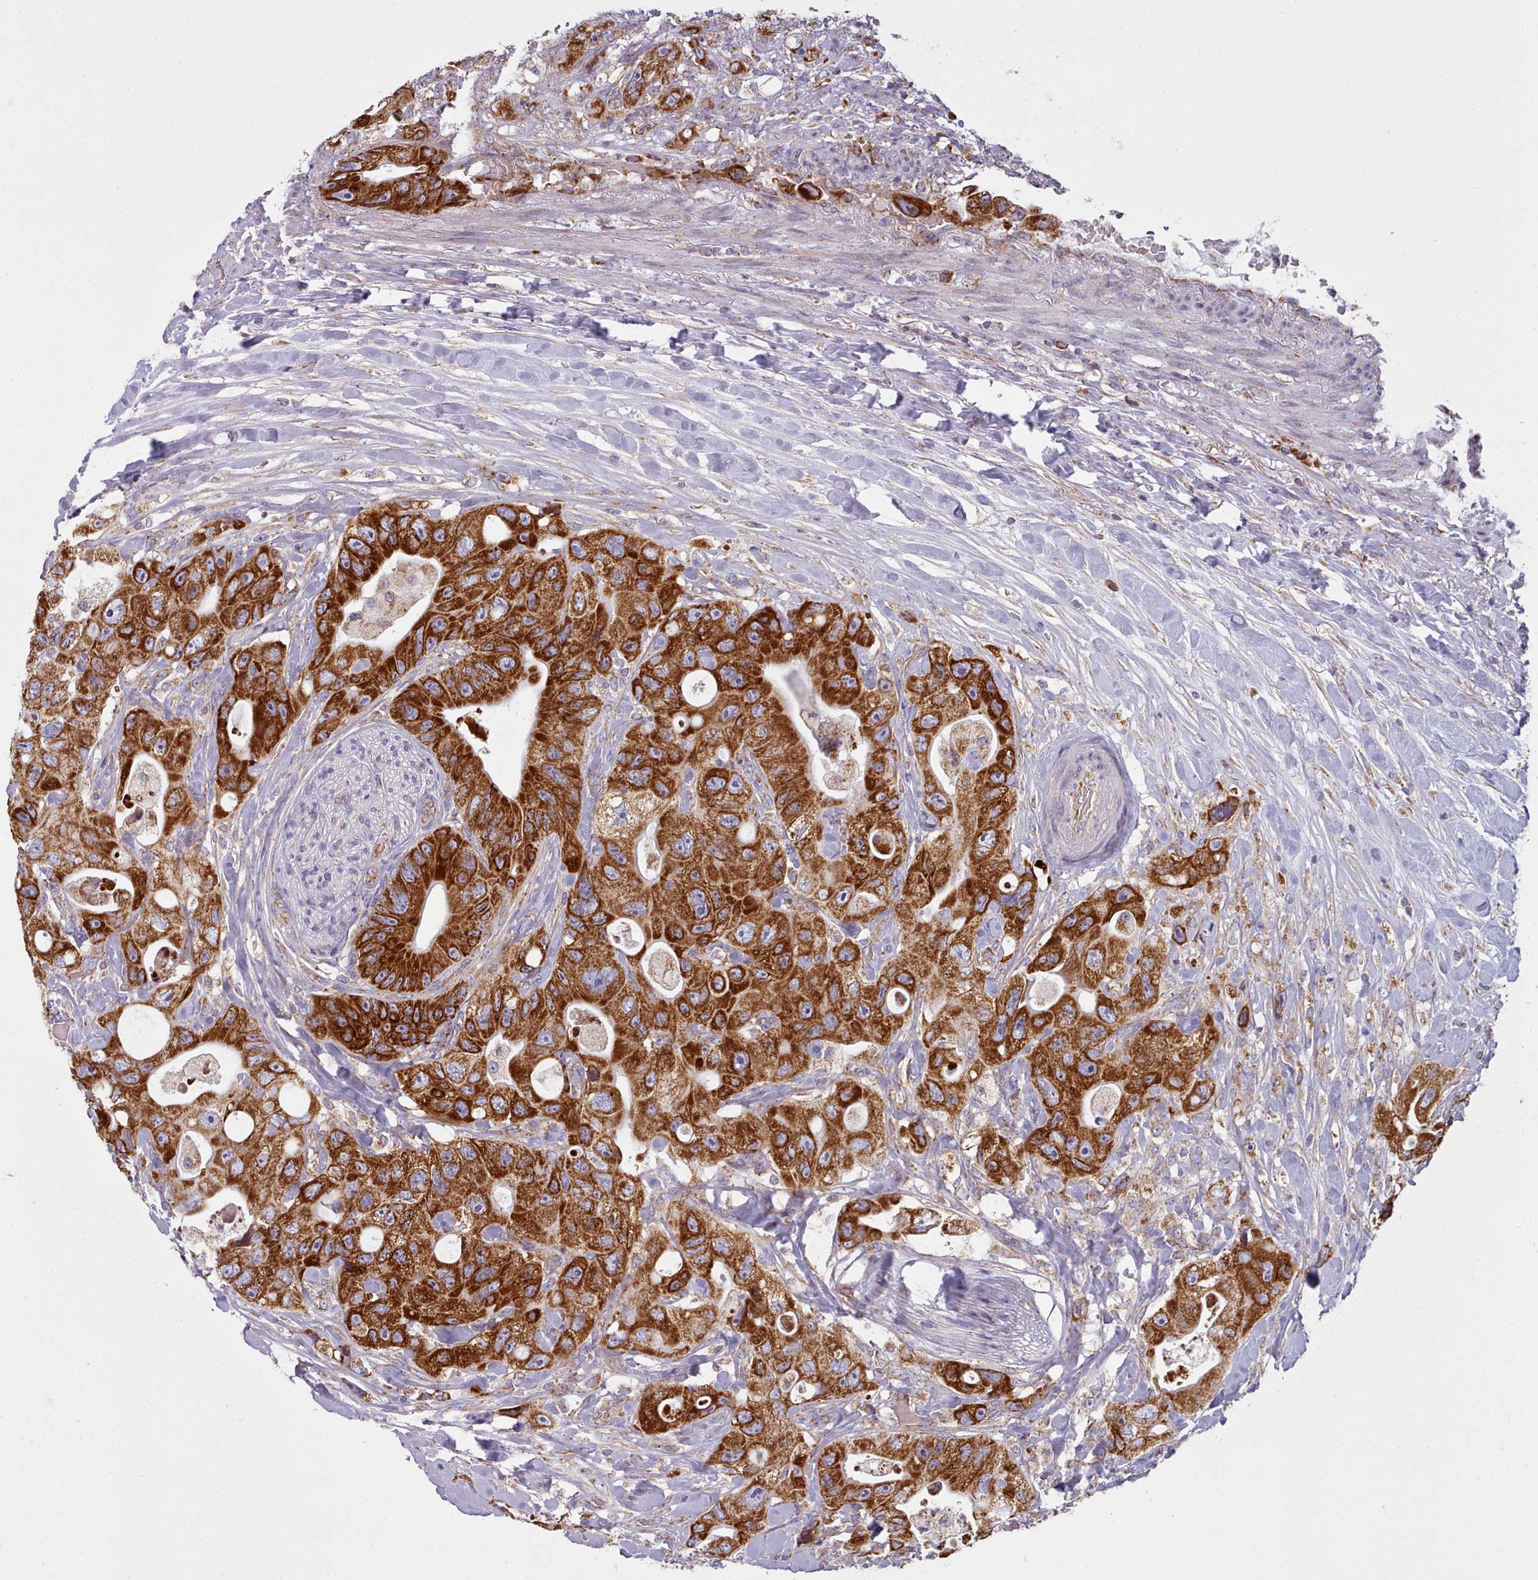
{"staining": {"intensity": "strong", "quantity": ">75%", "location": "cytoplasmic/membranous"}, "tissue": "colorectal cancer", "cell_type": "Tumor cells", "image_type": "cancer", "snomed": [{"axis": "morphology", "description": "Adenocarcinoma, NOS"}, {"axis": "topography", "description": "Colon"}], "caption": "About >75% of tumor cells in adenocarcinoma (colorectal) display strong cytoplasmic/membranous protein staining as visualized by brown immunohistochemical staining.", "gene": "SRP54", "patient": {"sex": "female", "age": 46}}